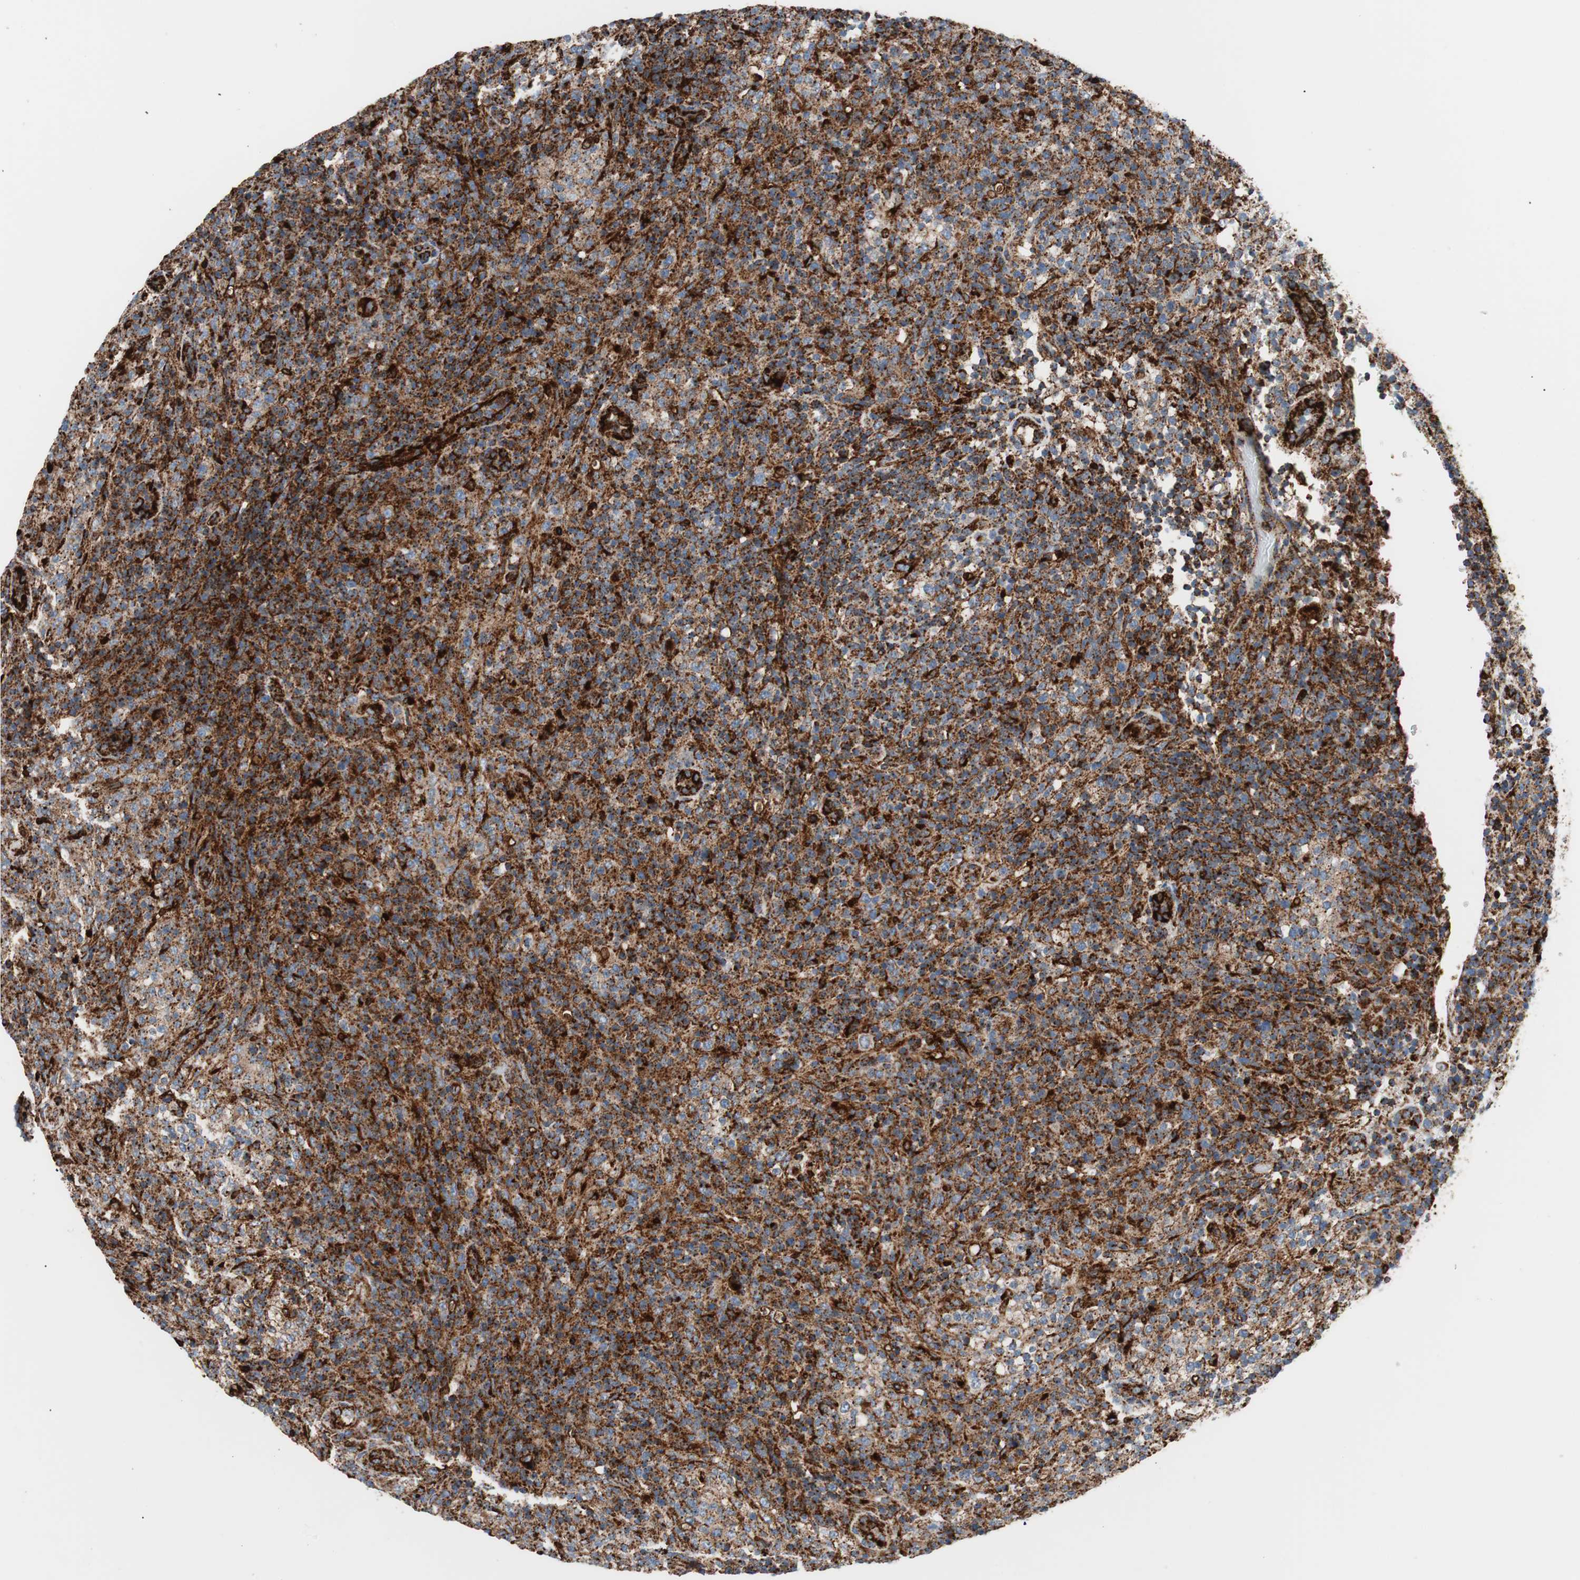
{"staining": {"intensity": "strong", "quantity": ">75%", "location": "cytoplasmic/membranous"}, "tissue": "lymphoma", "cell_type": "Tumor cells", "image_type": "cancer", "snomed": [{"axis": "morphology", "description": "Malignant lymphoma, non-Hodgkin's type, High grade"}, {"axis": "topography", "description": "Lymph node"}], "caption": "Protein expression analysis of high-grade malignant lymphoma, non-Hodgkin's type reveals strong cytoplasmic/membranous expression in about >75% of tumor cells.", "gene": "LAMP1", "patient": {"sex": "female", "age": 76}}